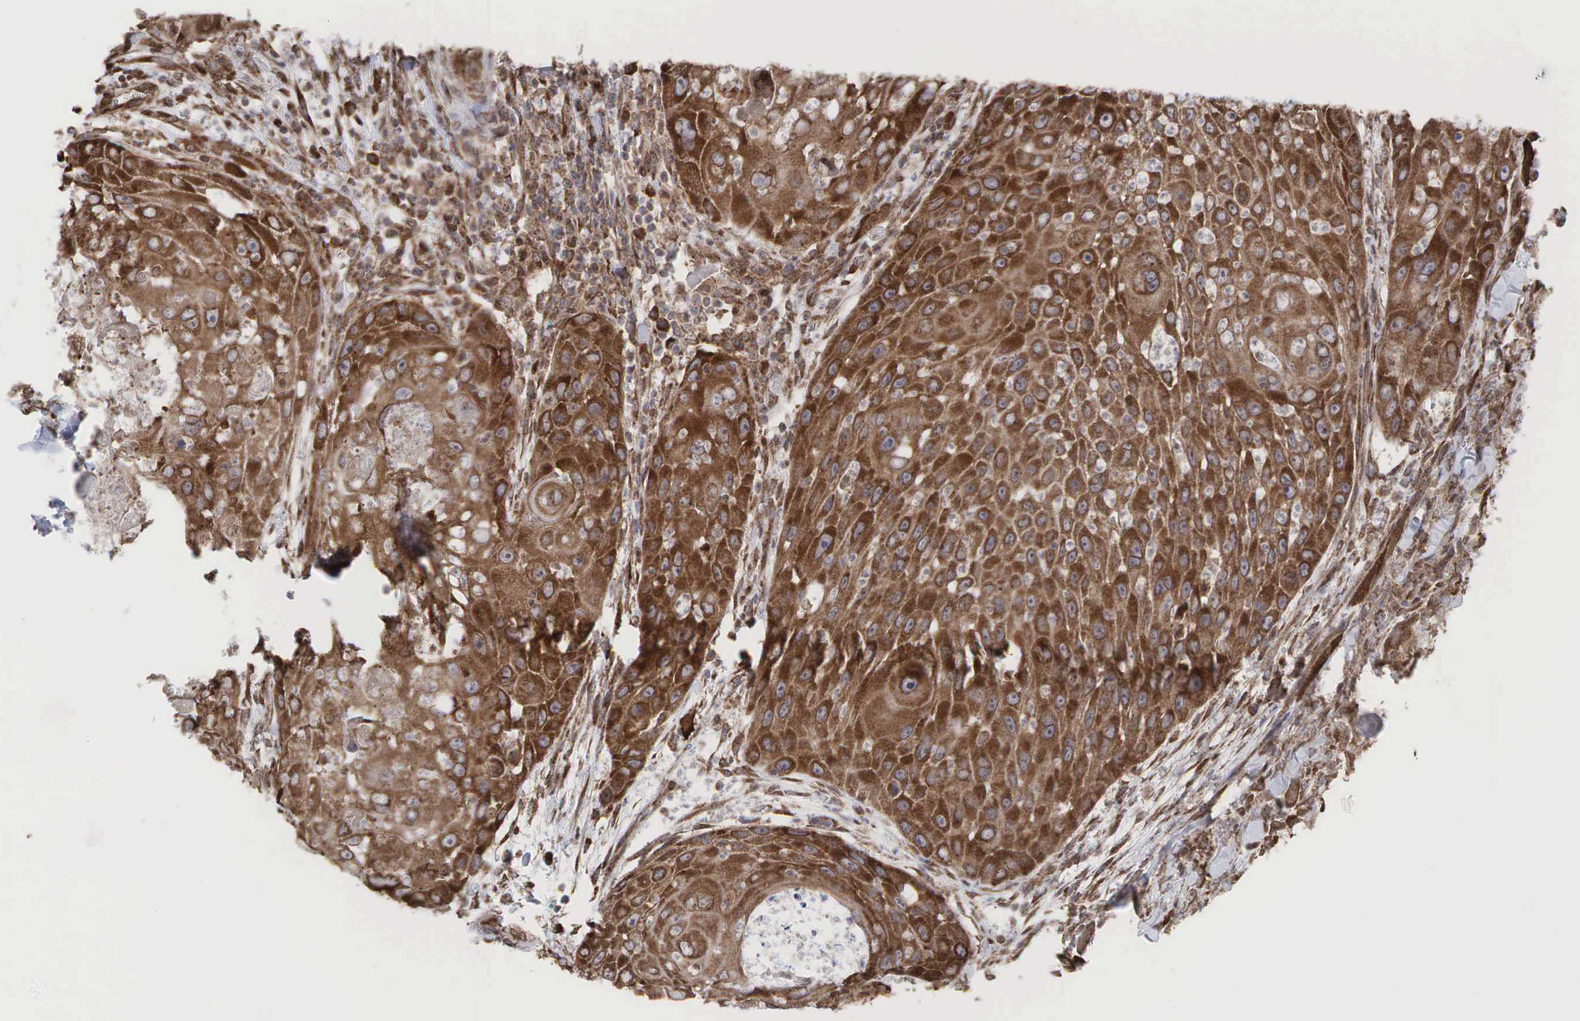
{"staining": {"intensity": "moderate", "quantity": ">75%", "location": "cytoplasmic/membranous"}, "tissue": "head and neck cancer", "cell_type": "Tumor cells", "image_type": "cancer", "snomed": [{"axis": "morphology", "description": "Squamous cell carcinoma, NOS"}, {"axis": "topography", "description": "Head-Neck"}], "caption": "DAB (3,3'-diaminobenzidine) immunohistochemical staining of human head and neck cancer exhibits moderate cytoplasmic/membranous protein expression in about >75% of tumor cells. The protein of interest is stained brown, and the nuclei are stained in blue (DAB IHC with brightfield microscopy, high magnification).", "gene": "PABPC5", "patient": {"sex": "male", "age": 64}}